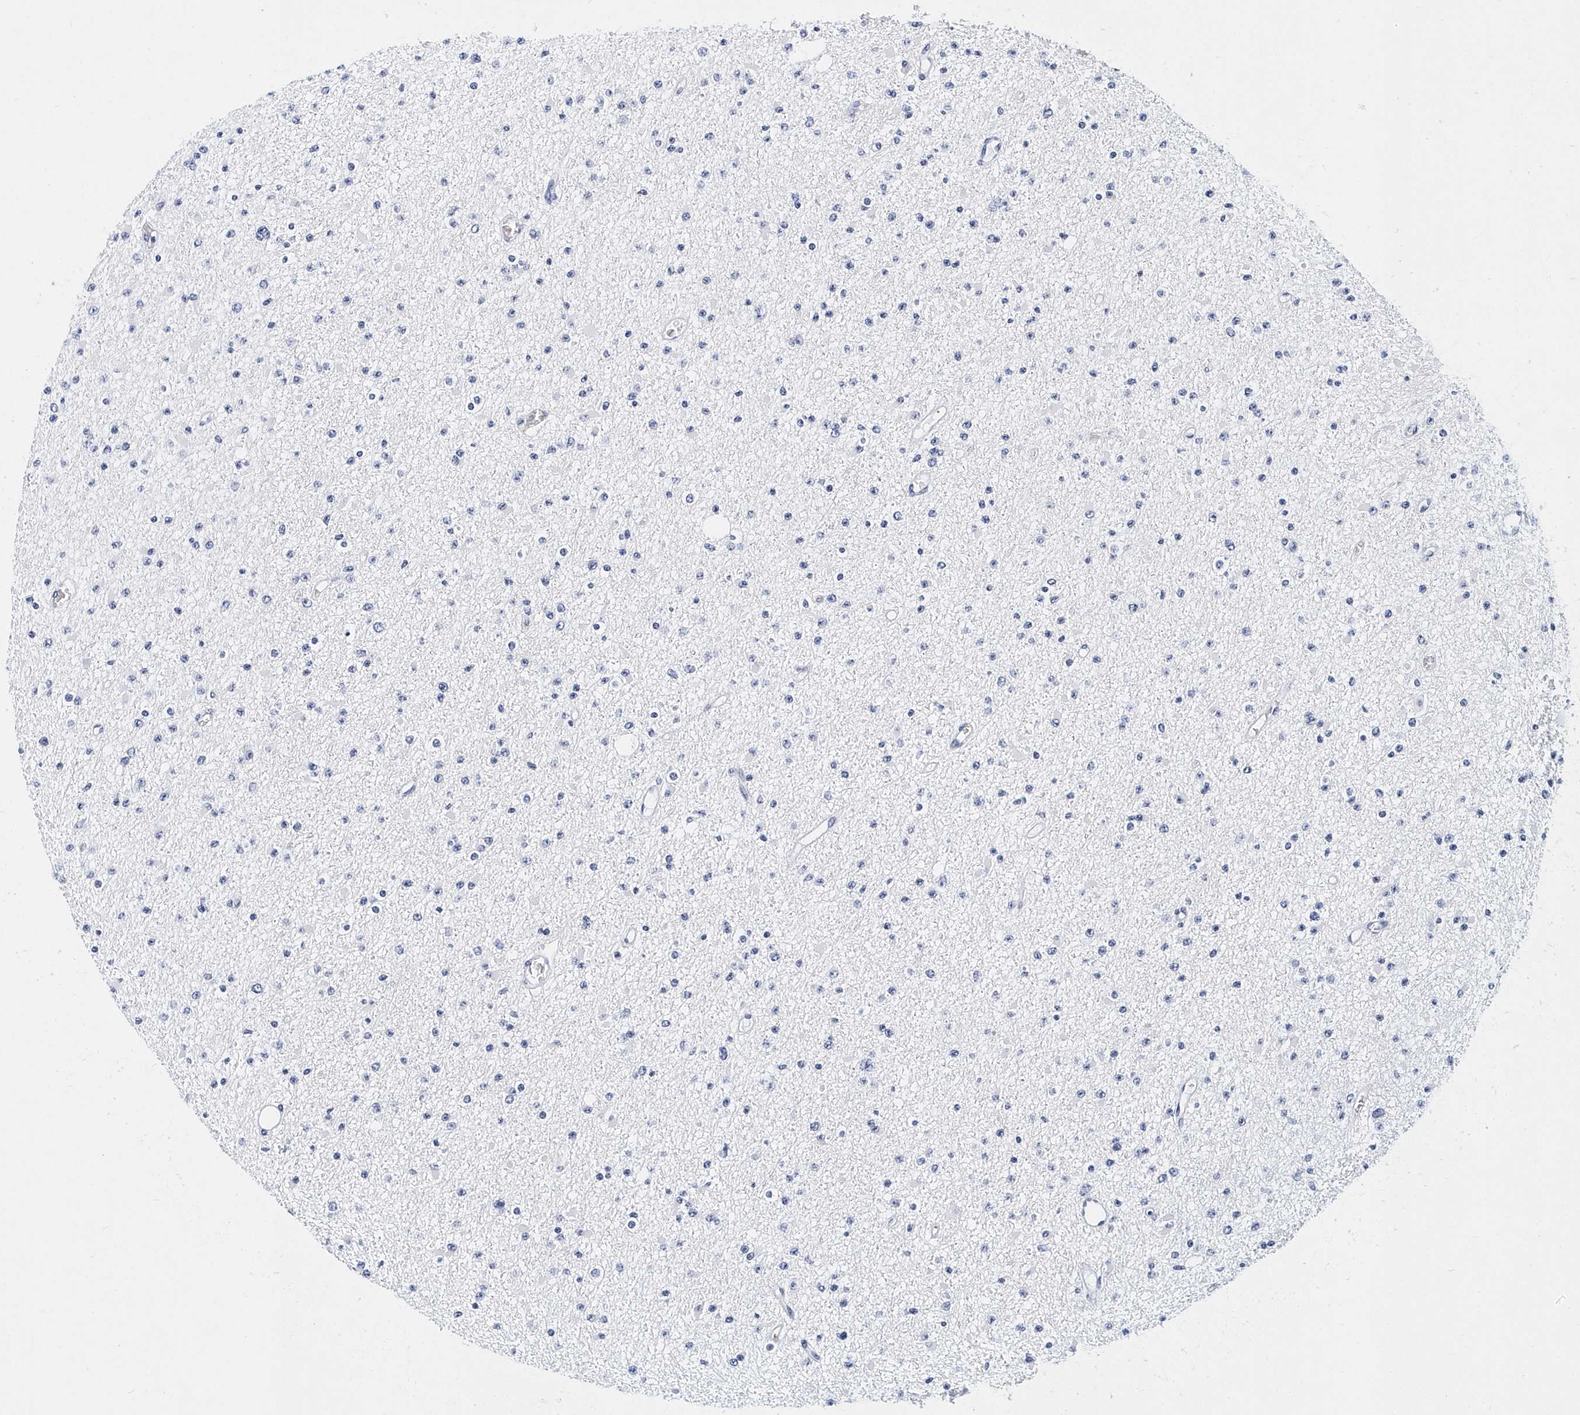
{"staining": {"intensity": "negative", "quantity": "none", "location": "none"}, "tissue": "glioma", "cell_type": "Tumor cells", "image_type": "cancer", "snomed": [{"axis": "morphology", "description": "Glioma, malignant, Low grade"}, {"axis": "topography", "description": "Brain"}], "caption": "Image shows no significant protein staining in tumor cells of glioma.", "gene": "ITGA2B", "patient": {"sex": "female", "age": 22}}